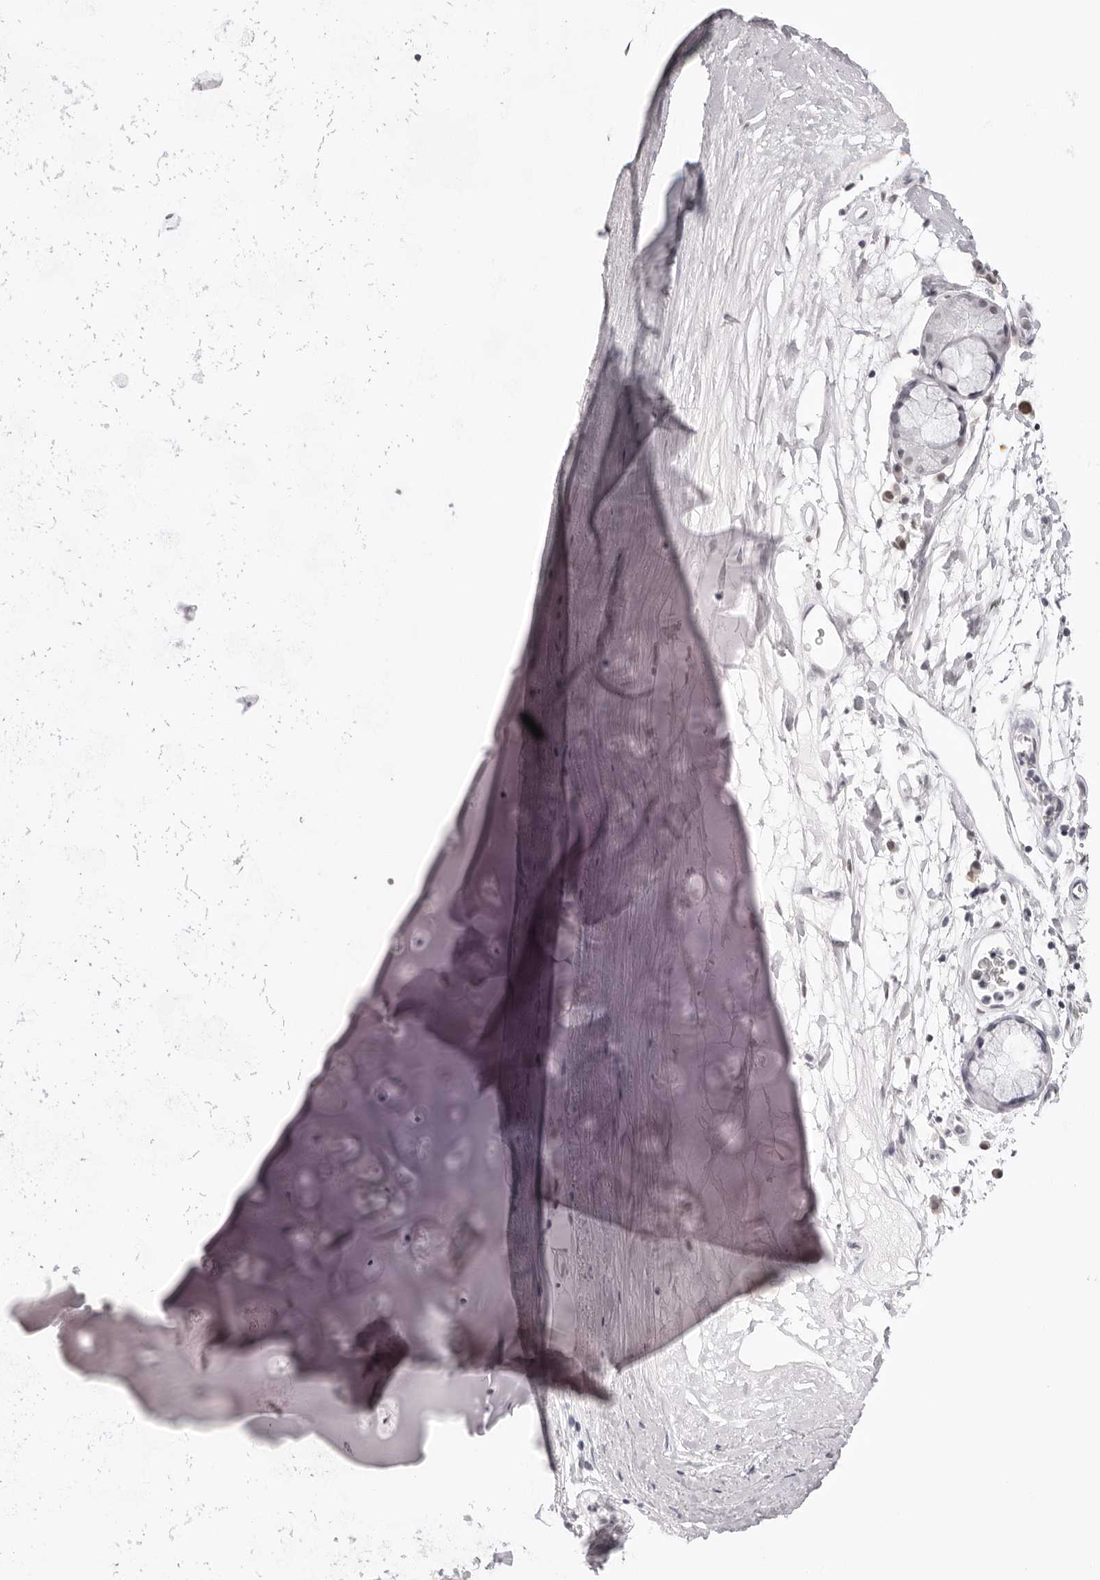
{"staining": {"intensity": "negative", "quantity": "none", "location": "none"}, "tissue": "adipose tissue", "cell_type": "Adipocytes", "image_type": "normal", "snomed": [{"axis": "morphology", "description": "Normal tissue, NOS"}, {"axis": "topography", "description": "Cartilage tissue"}], "caption": "The photomicrograph shows no significant positivity in adipocytes of adipose tissue.", "gene": "MAFK", "patient": {"sex": "female", "age": 63}}